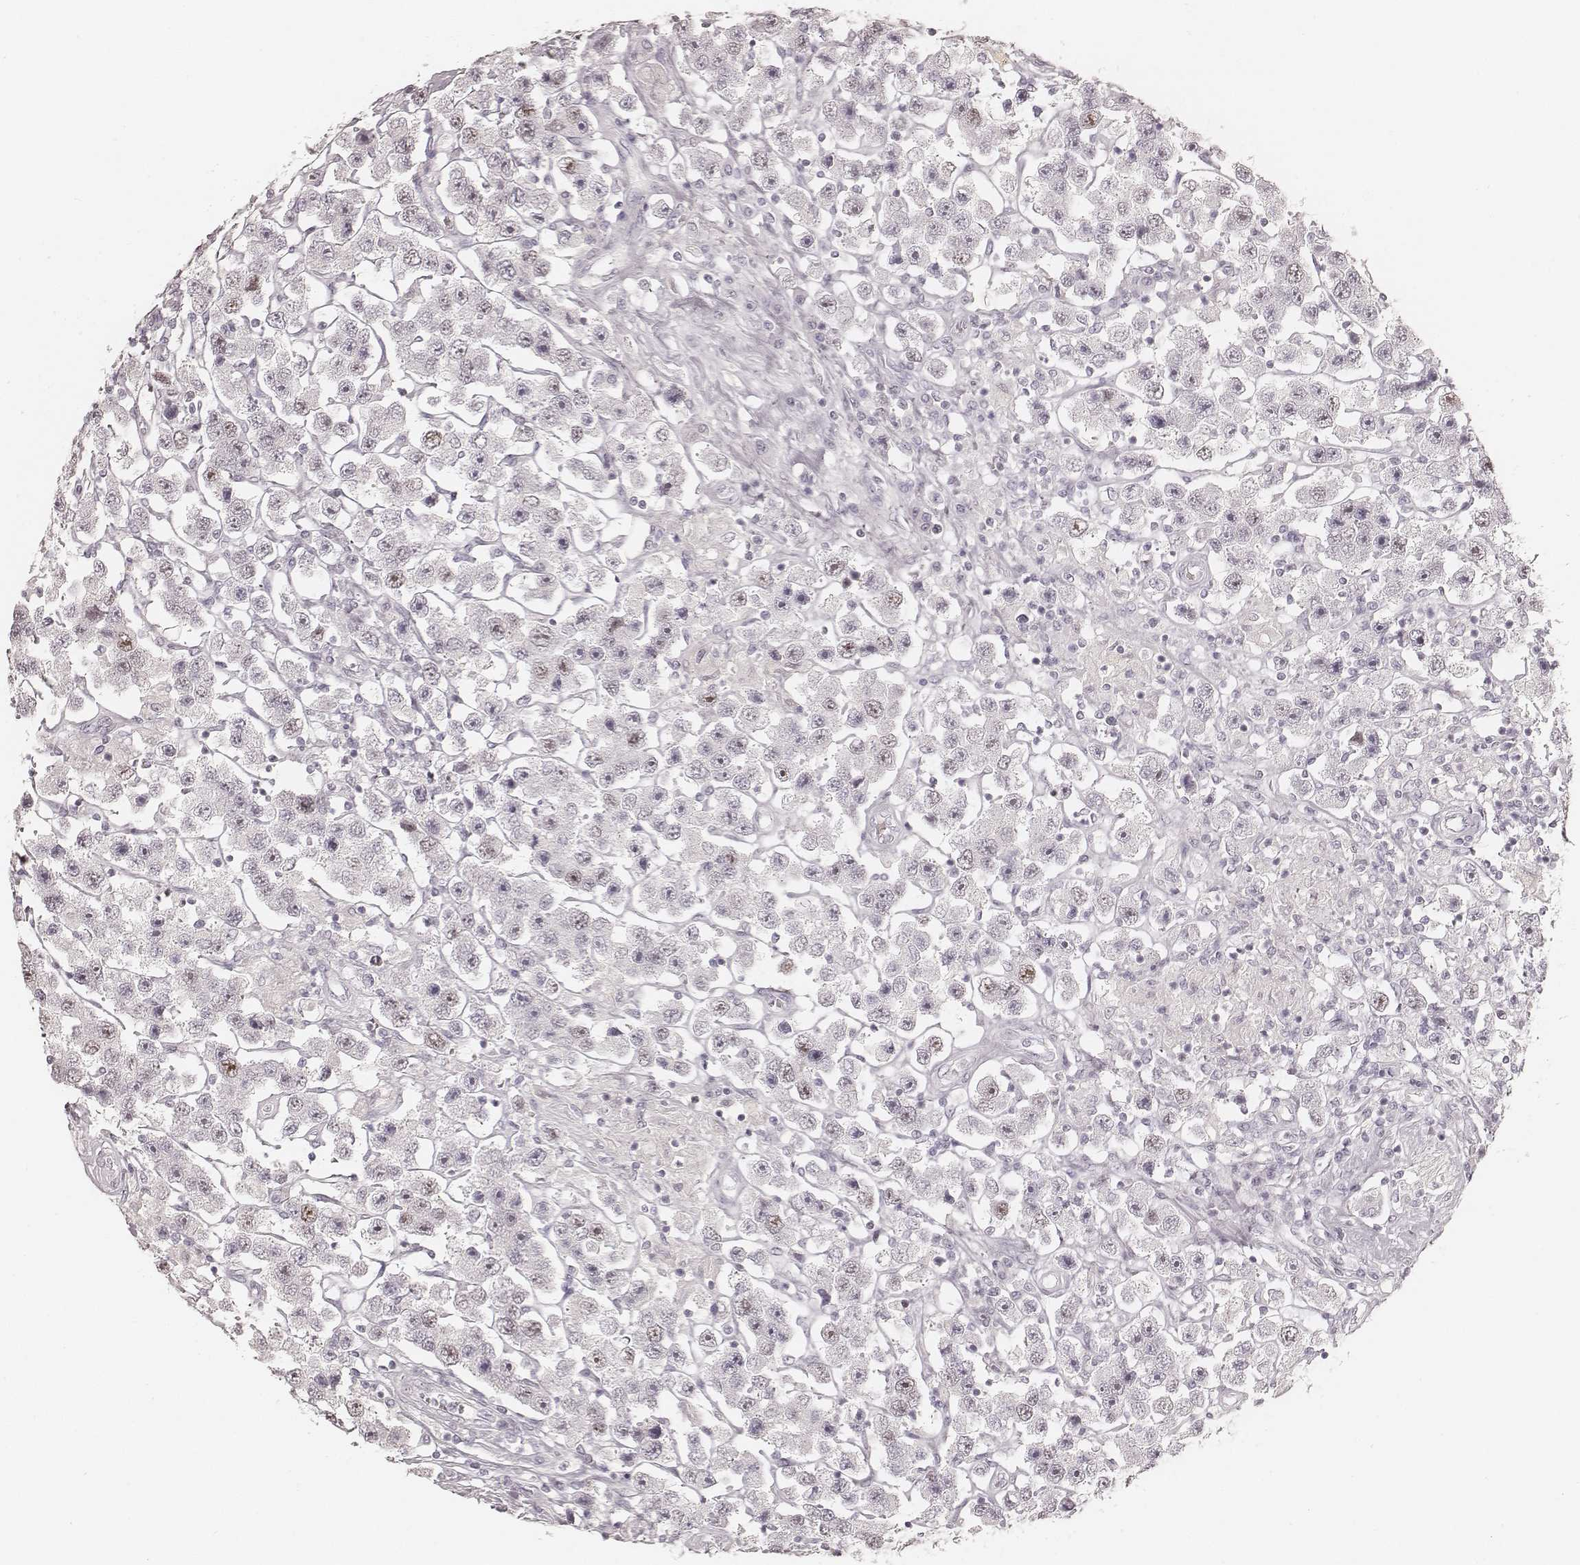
{"staining": {"intensity": "weak", "quantity": "25%-75%", "location": "nuclear"}, "tissue": "testis cancer", "cell_type": "Tumor cells", "image_type": "cancer", "snomed": [{"axis": "morphology", "description": "Seminoma, NOS"}, {"axis": "topography", "description": "Testis"}], "caption": "Approximately 25%-75% of tumor cells in testis cancer display weak nuclear protein staining as visualized by brown immunohistochemical staining.", "gene": "TEX37", "patient": {"sex": "male", "age": 45}}